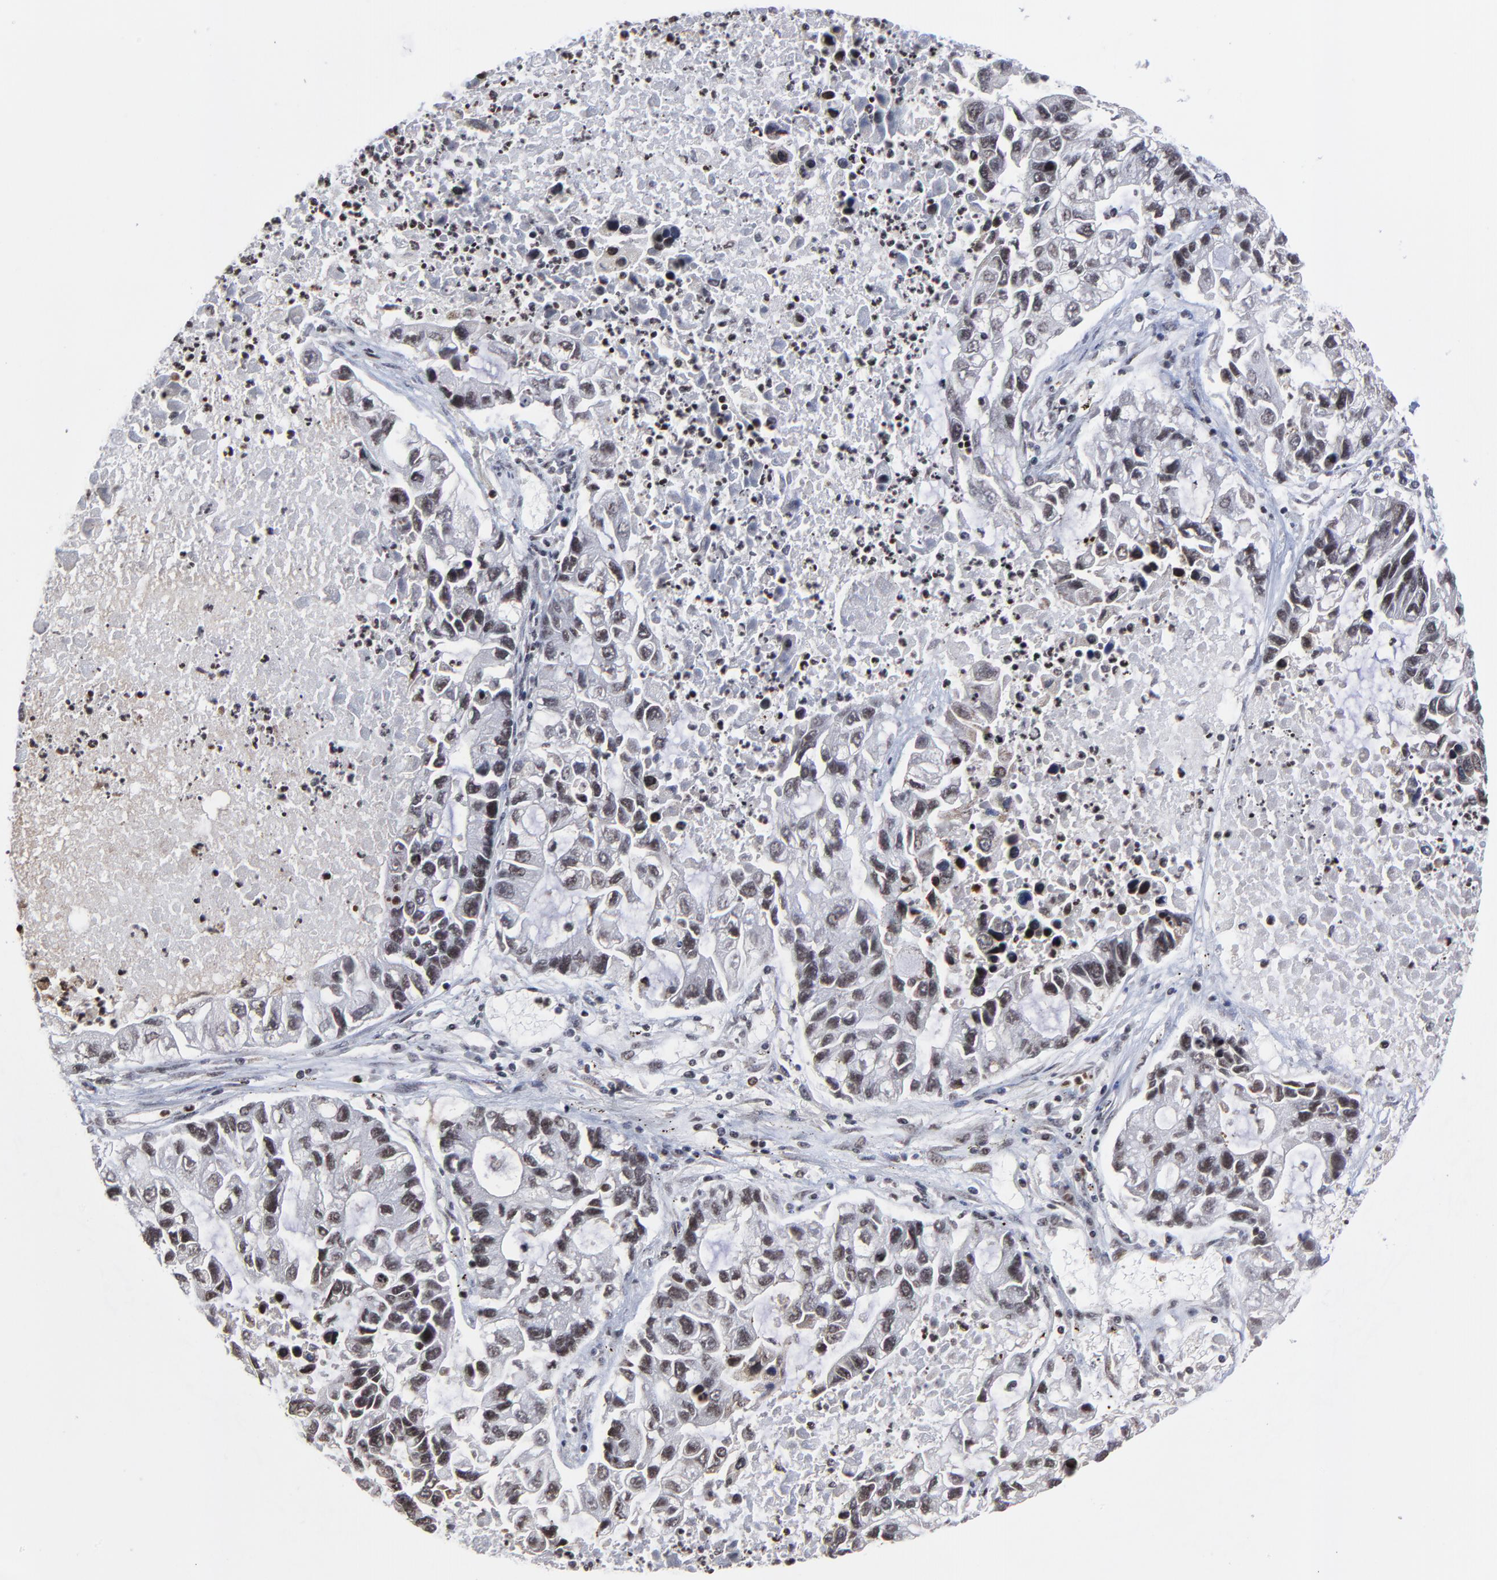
{"staining": {"intensity": "weak", "quantity": ">75%", "location": "nuclear"}, "tissue": "lung cancer", "cell_type": "Tumor cells", "image_type": "cancer", "snomed": [{"axis": "morphology", "description": "Adenocarcinoma, NOS"}, {"axis": "topography", "description": "Lung"}], "caption": "Tumor cells reveal low levels of weak nuclear expression in about >75% of cells in human adenocarcinoma (lung).", "gene": "ZNF777", "patient": {"sex": "female", "age": 51}}